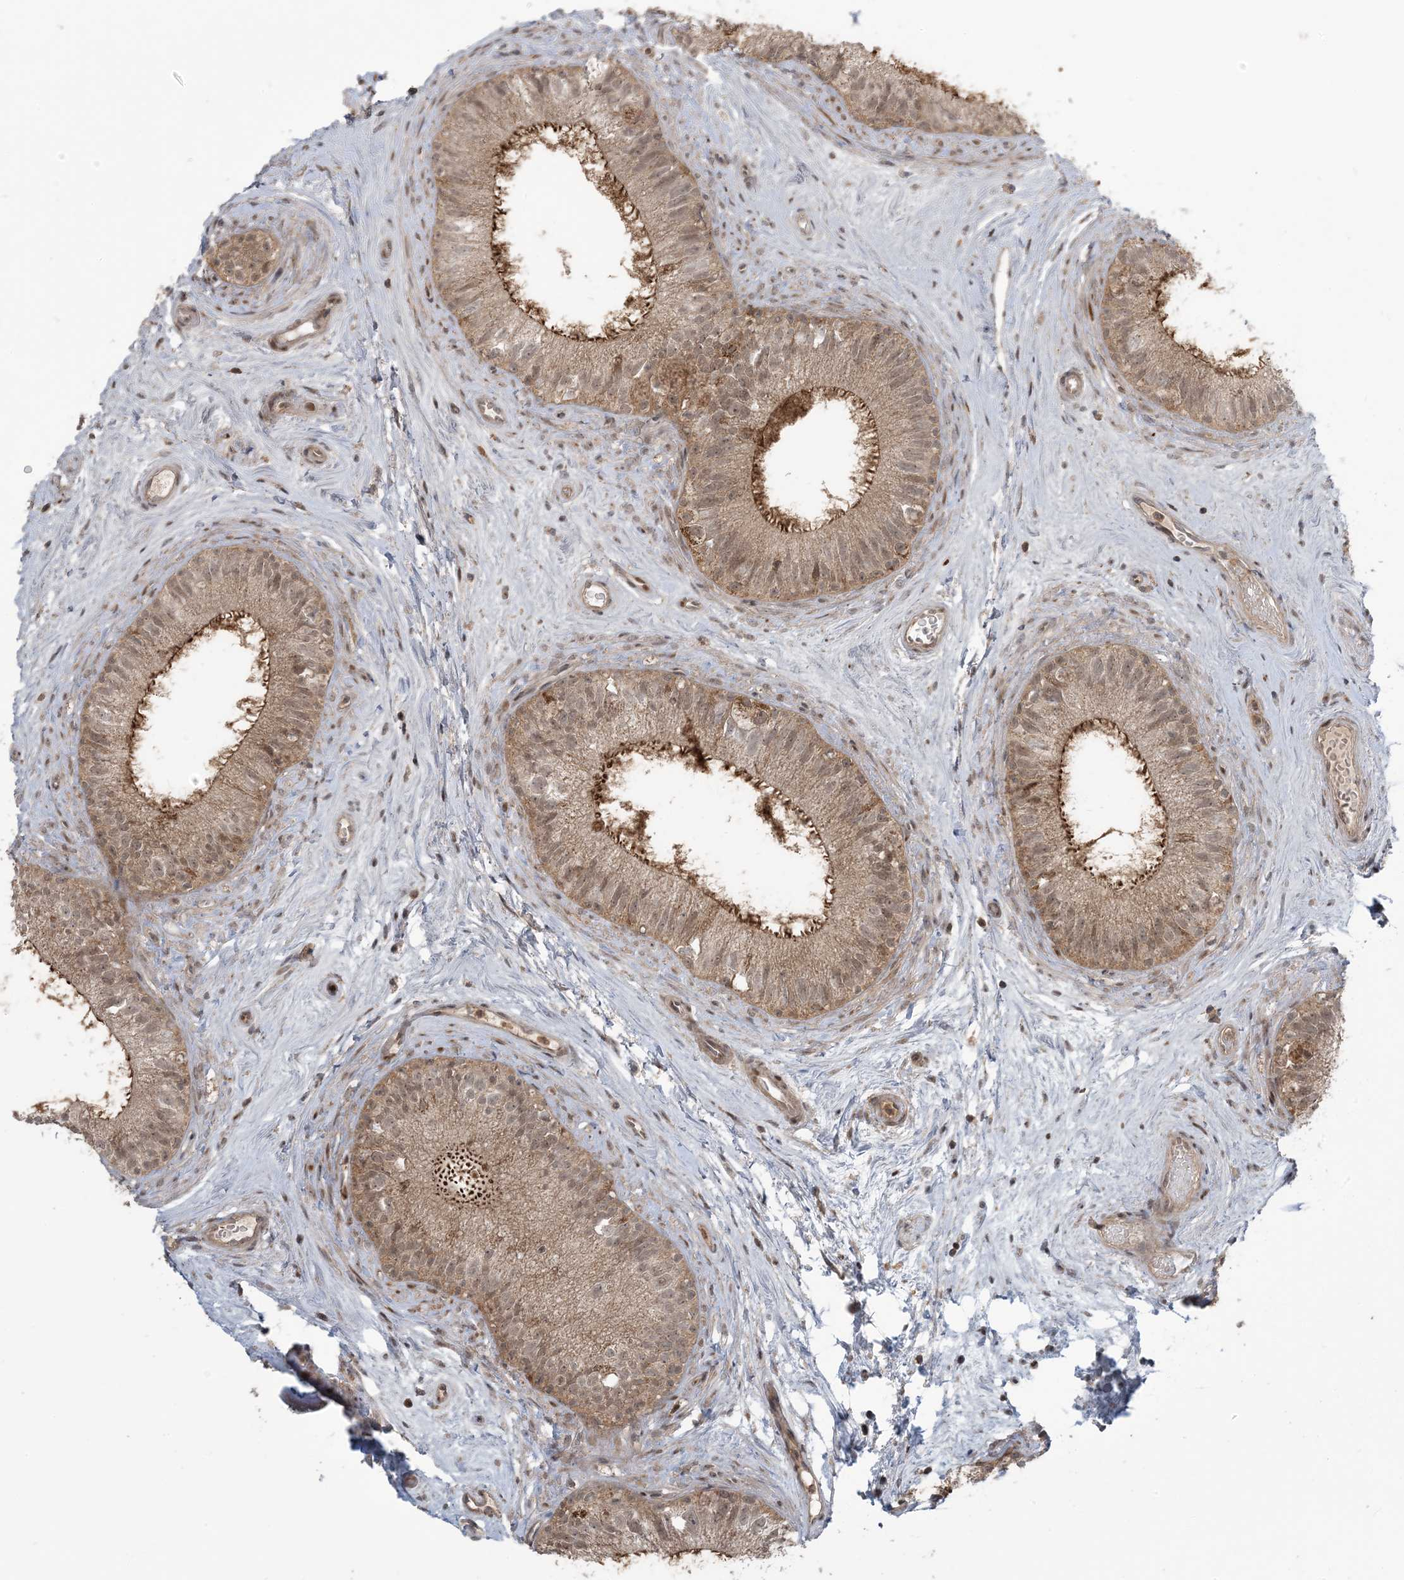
{"staining": {"intensity": "strong", "quantity": "25%-75%", "location": "cytoplasmic/membranous,nuclear"}, "tissue": "epididymis", "cell_type": "Glandular cells", "image_type": "normal", "snomed": [{"axis": "morphology", "description": "Normal tissue, NOS"}, {"axis": "topography", "description": "Epididymis"}], "caption": "Immunohistochemistry (IHC) image of normal epididymis stained for a protein (brown), which demonstrates high levels of strong cytoplasmic/membranous,nuclear staining in about 25%-75% of glandular cells.", "gene": "PHLDB2", "patient": {"sex": "male", "age": 71}}